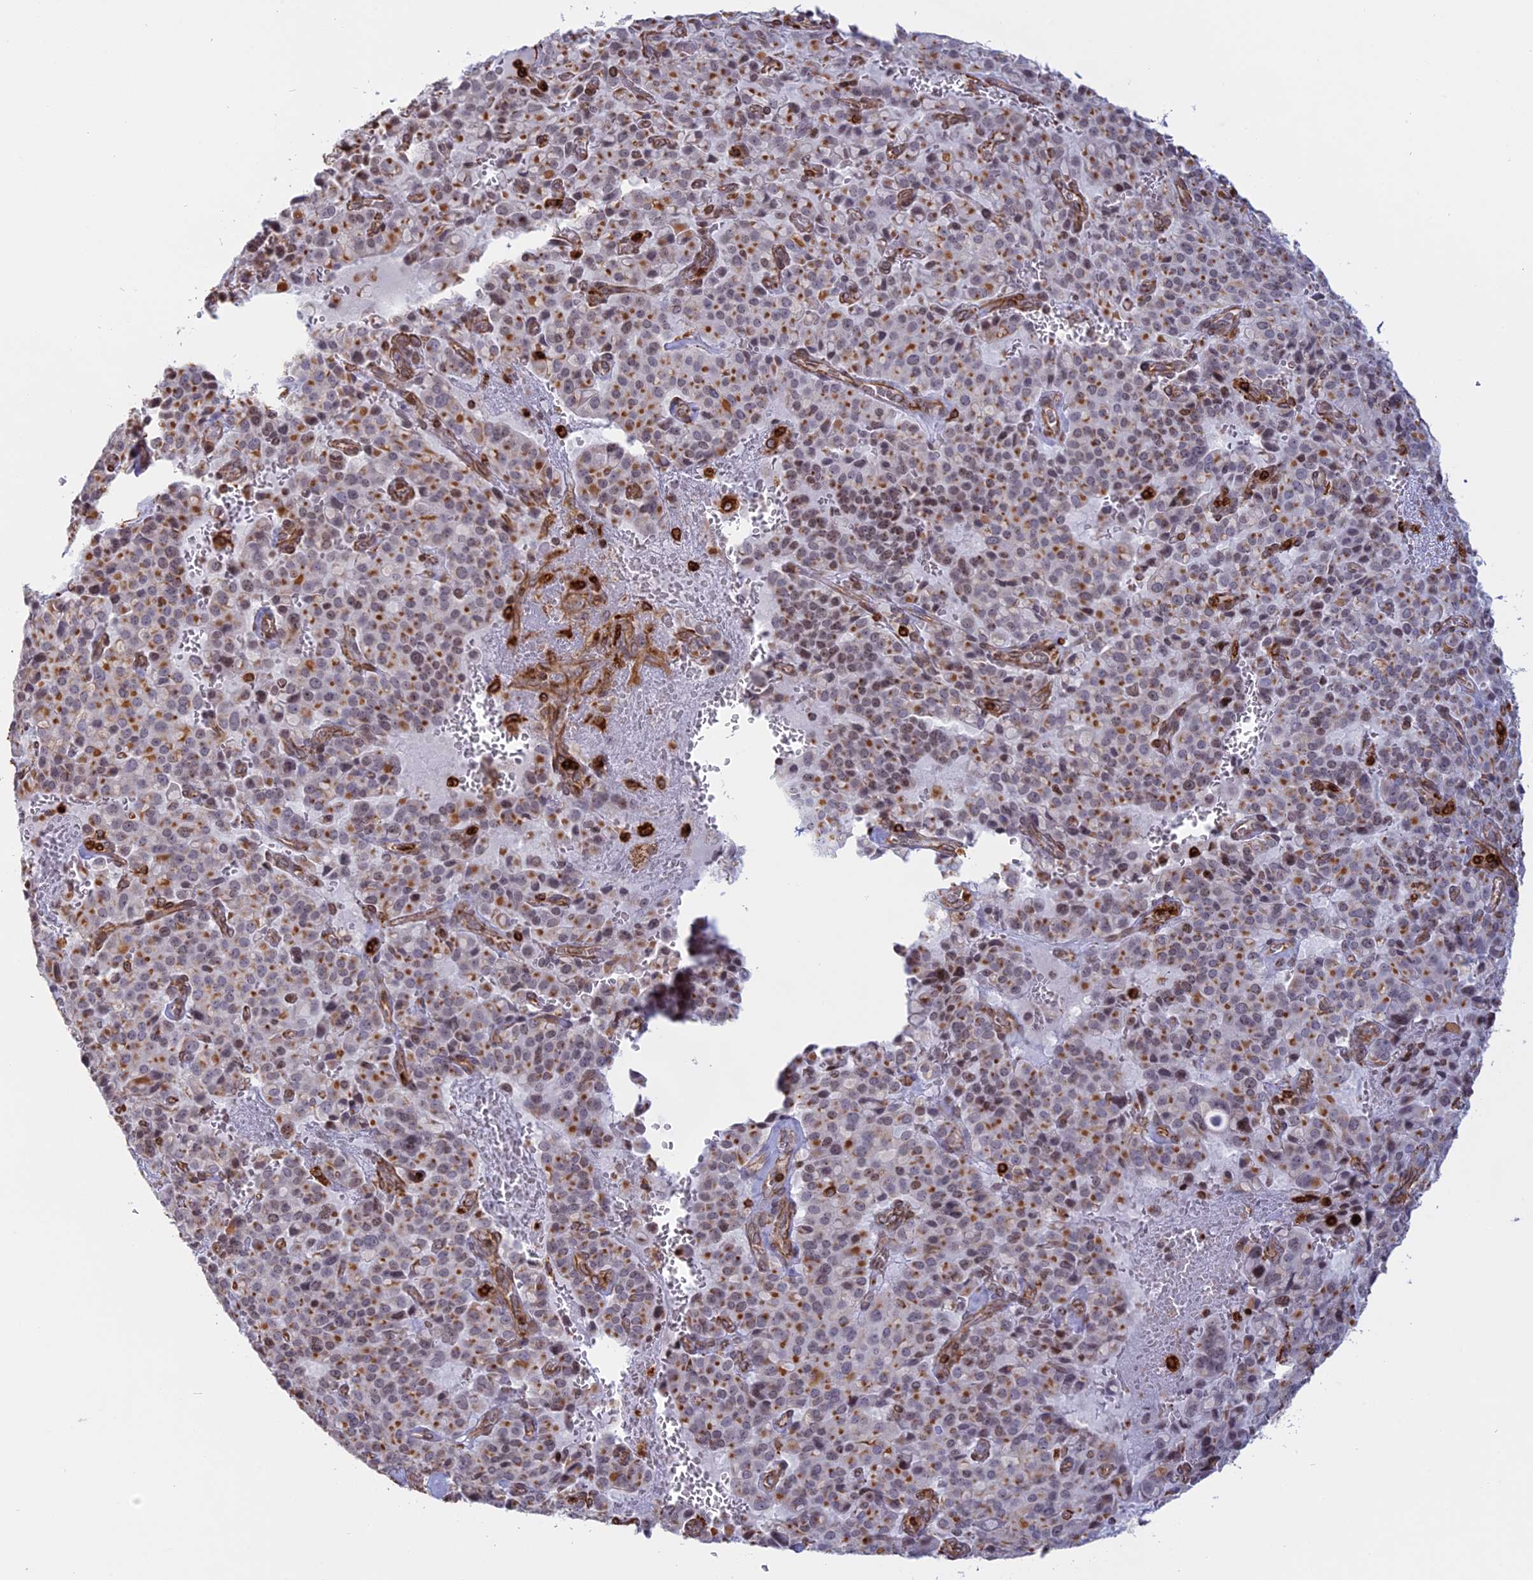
{"staining": {"intensity": "moderate", "quantity": ">75%", "location": "cytoplasmic/membranous"}, "tissue": "pancreatic cancer", "cell_type": "Tumor cells", "image_type": "cancer", "snomed": [{"axis": "morphology", "description": "Adenocarcinoma, NOS"}, {"axis": "topography", "description": "Pancreas"}], "caption": "Moderate cytoplasmic/membranous staining for a protein is identified in about >75% of tumor cells of pancreatic adenocarcinoma using IHC.", "gene": "APOBR", "patient": {"sex": "male", "age": 65}}